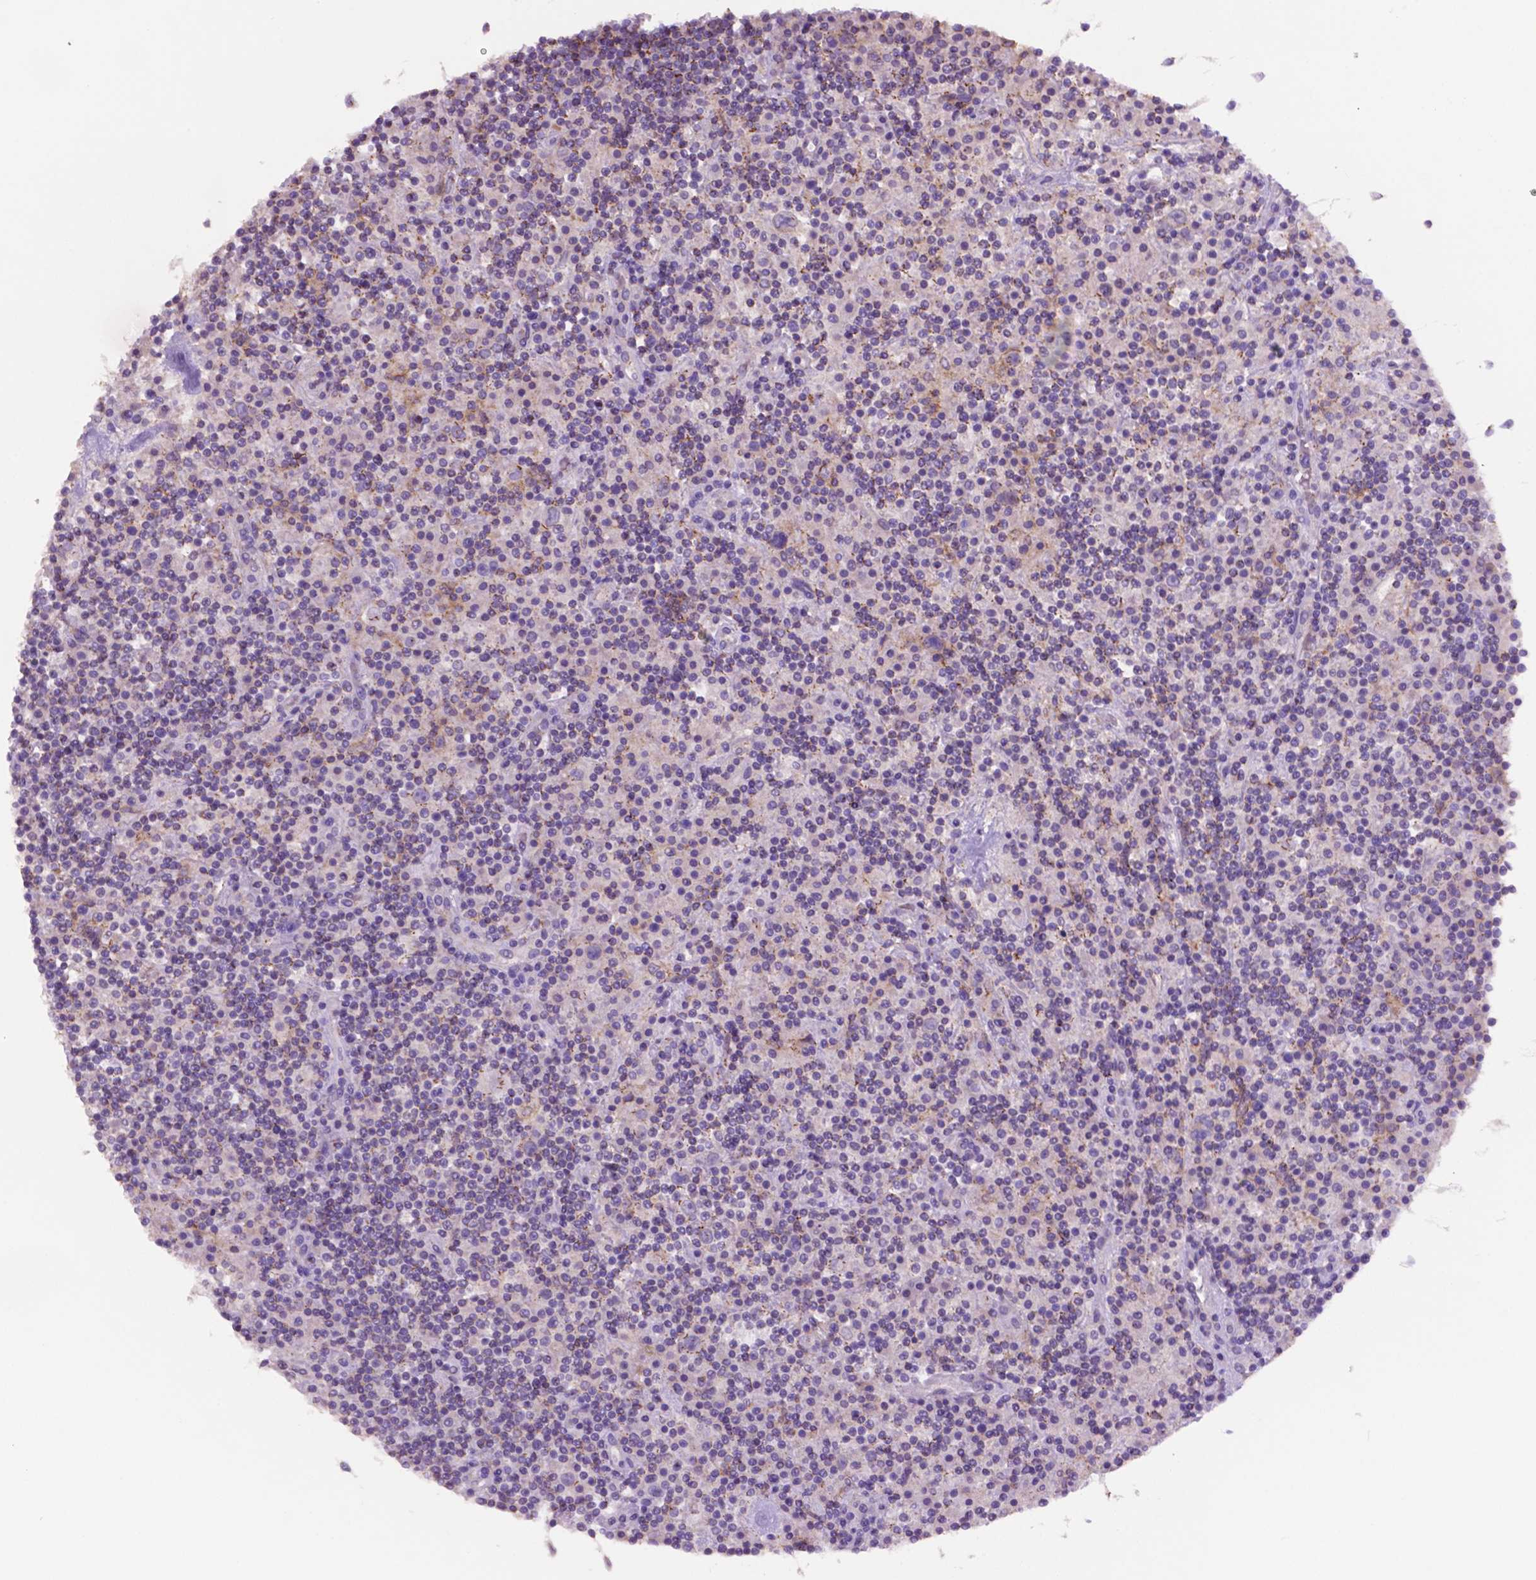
{"staining": {"intensity": "negative", "quantity": "none", "location": "none"}, "tissue": "lymphoma", "cell_type": "Tumor cells", "image_type": "cancer", "snomed": [{"axis": "morphology", "description": "Hodgkin's disease, NOS"}, {"axis": "topography", "description": "Lymph node"}], "caption": "Lymphoma was stained to show a protein in brown. There is no significant staining in tumor cells.", "gene": "PRPS2", "patient": {"sex": "male", "age": 70}}